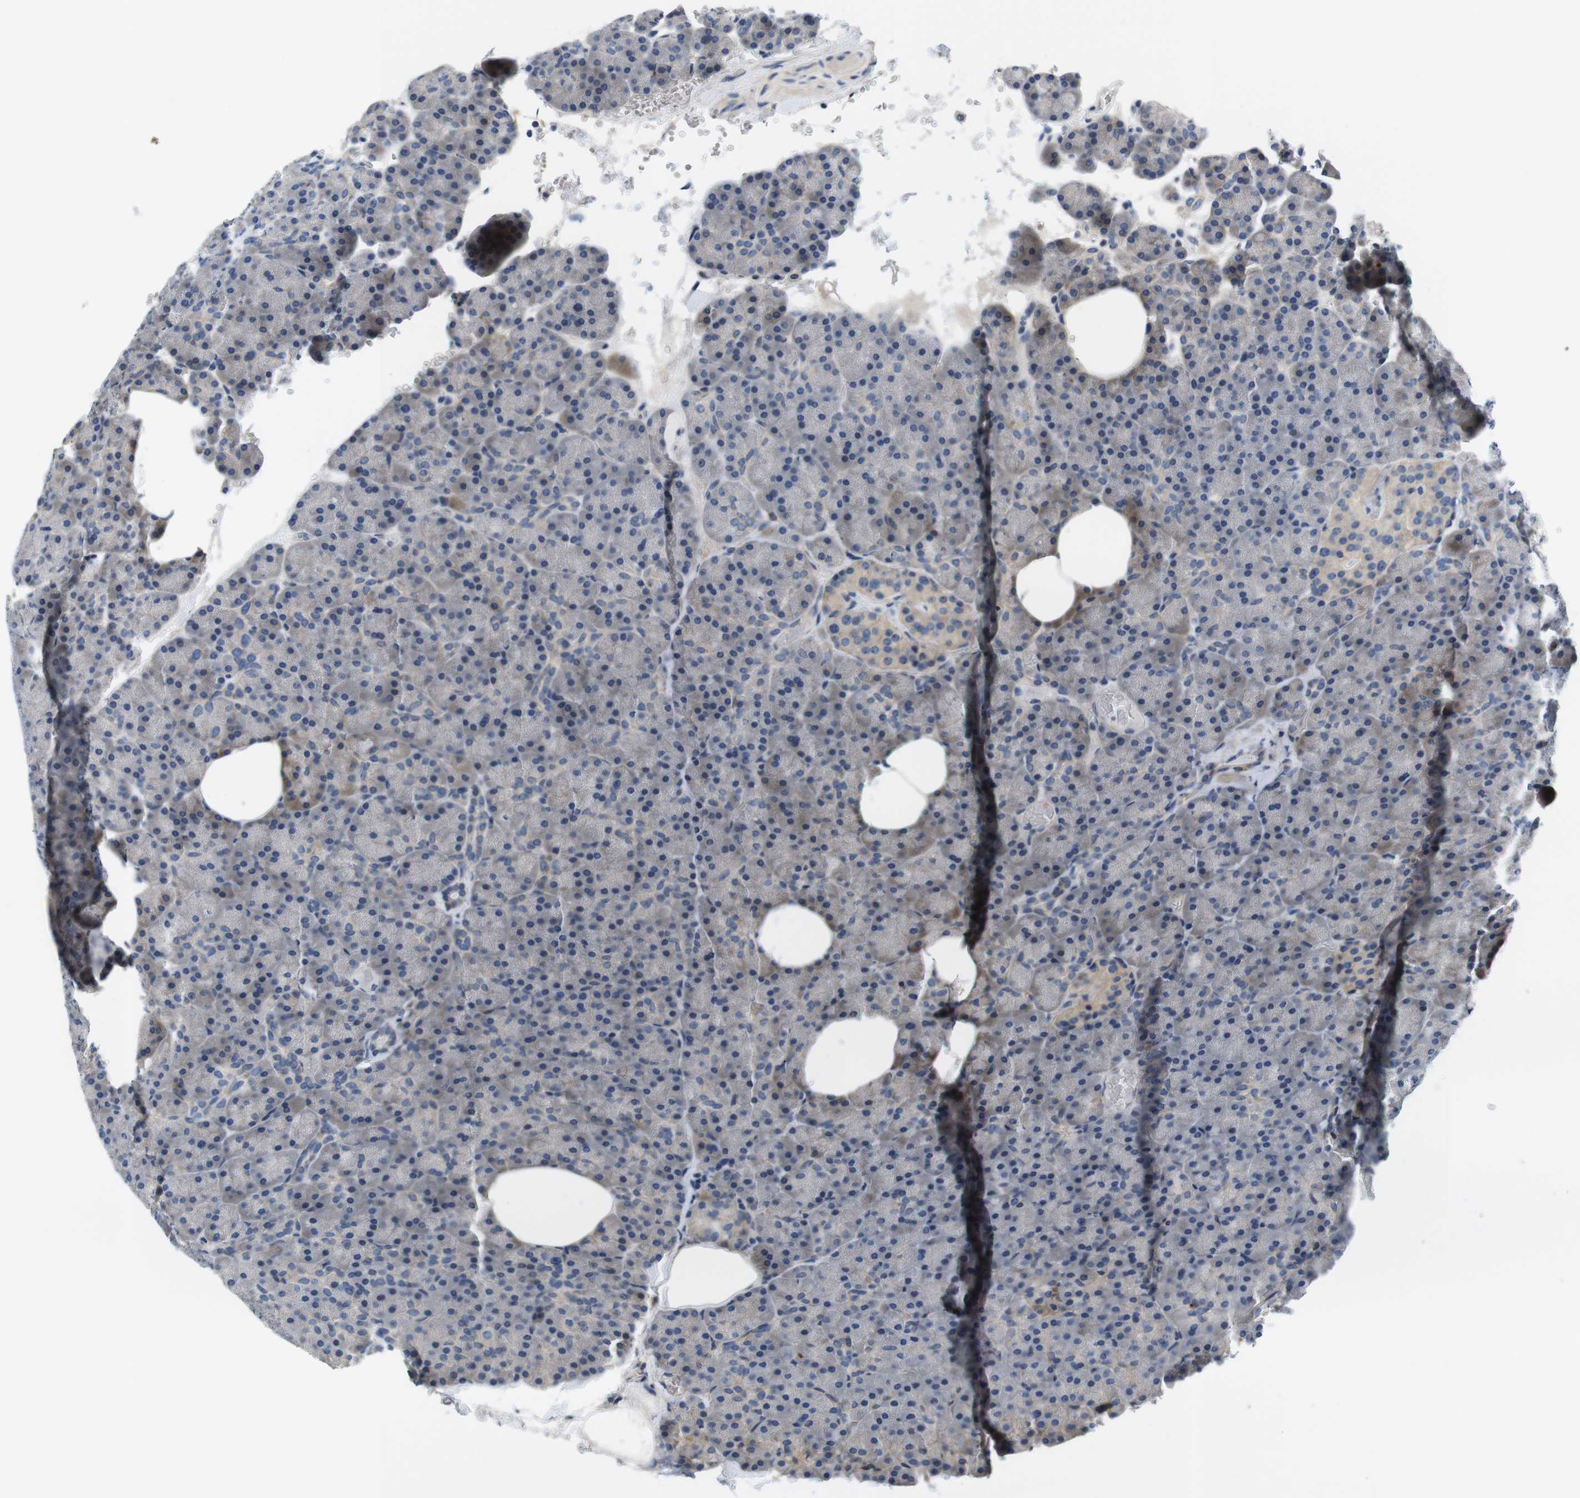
{"staining": {"intensity": "weak", "quantity": "<25%", "location": "cytoplasmic/membranous"}, "tissue": "pancreas", "cell_type": "Exocrine glandular cells", "image_type": "normal", "snomed": [{"axis": "morphology", "description": "Normal tissue, NOS"}, {"axis": "topography", "description": "Pancreas"}], "caption": "This is an immunohistochemistry photomicrograph of unremarkable human pancreas. There is no positivity in exocrine glandular cells.", "gene": "SLC30A1", "patient": {"sex": "female", "age": 35}}